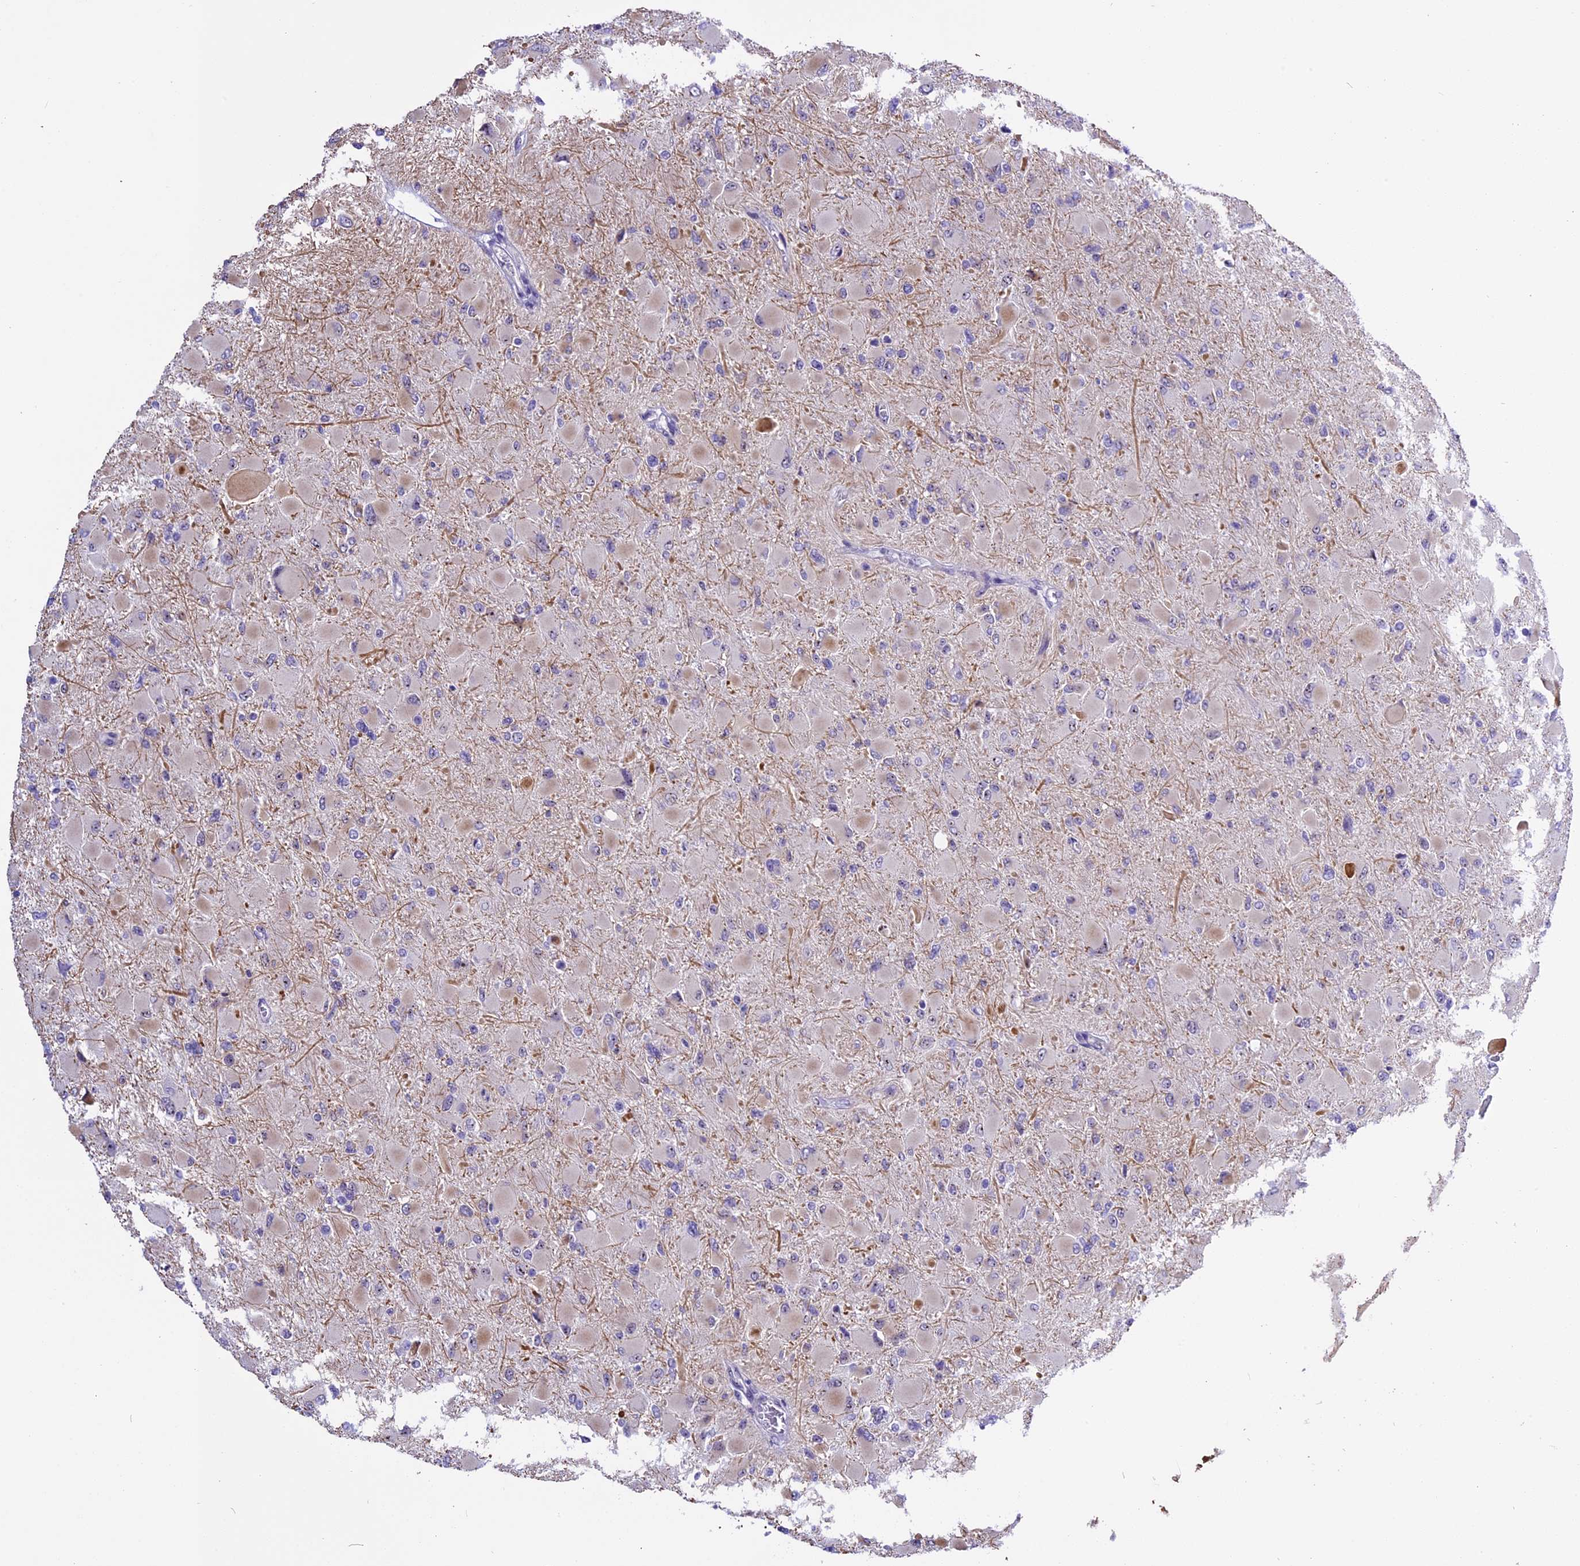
{"staining": {"intensity": "negative", "quantity": "none", "location": "none"}, "tissue": "glioma", "cell_type": "Tumor cells", "image_type": "cancer", "snomed": [{"axis": "morphology", "description": "Glioma, malignant, High grade"}, {"axis": "topography", "description": "Cerebral cortex"}], "caption": "Immunohistochemistry (IHC) of human glioma displays no staining in tumor cells.", "gene": "TBL3", "patient": {"sex": "female", "age": 36}}